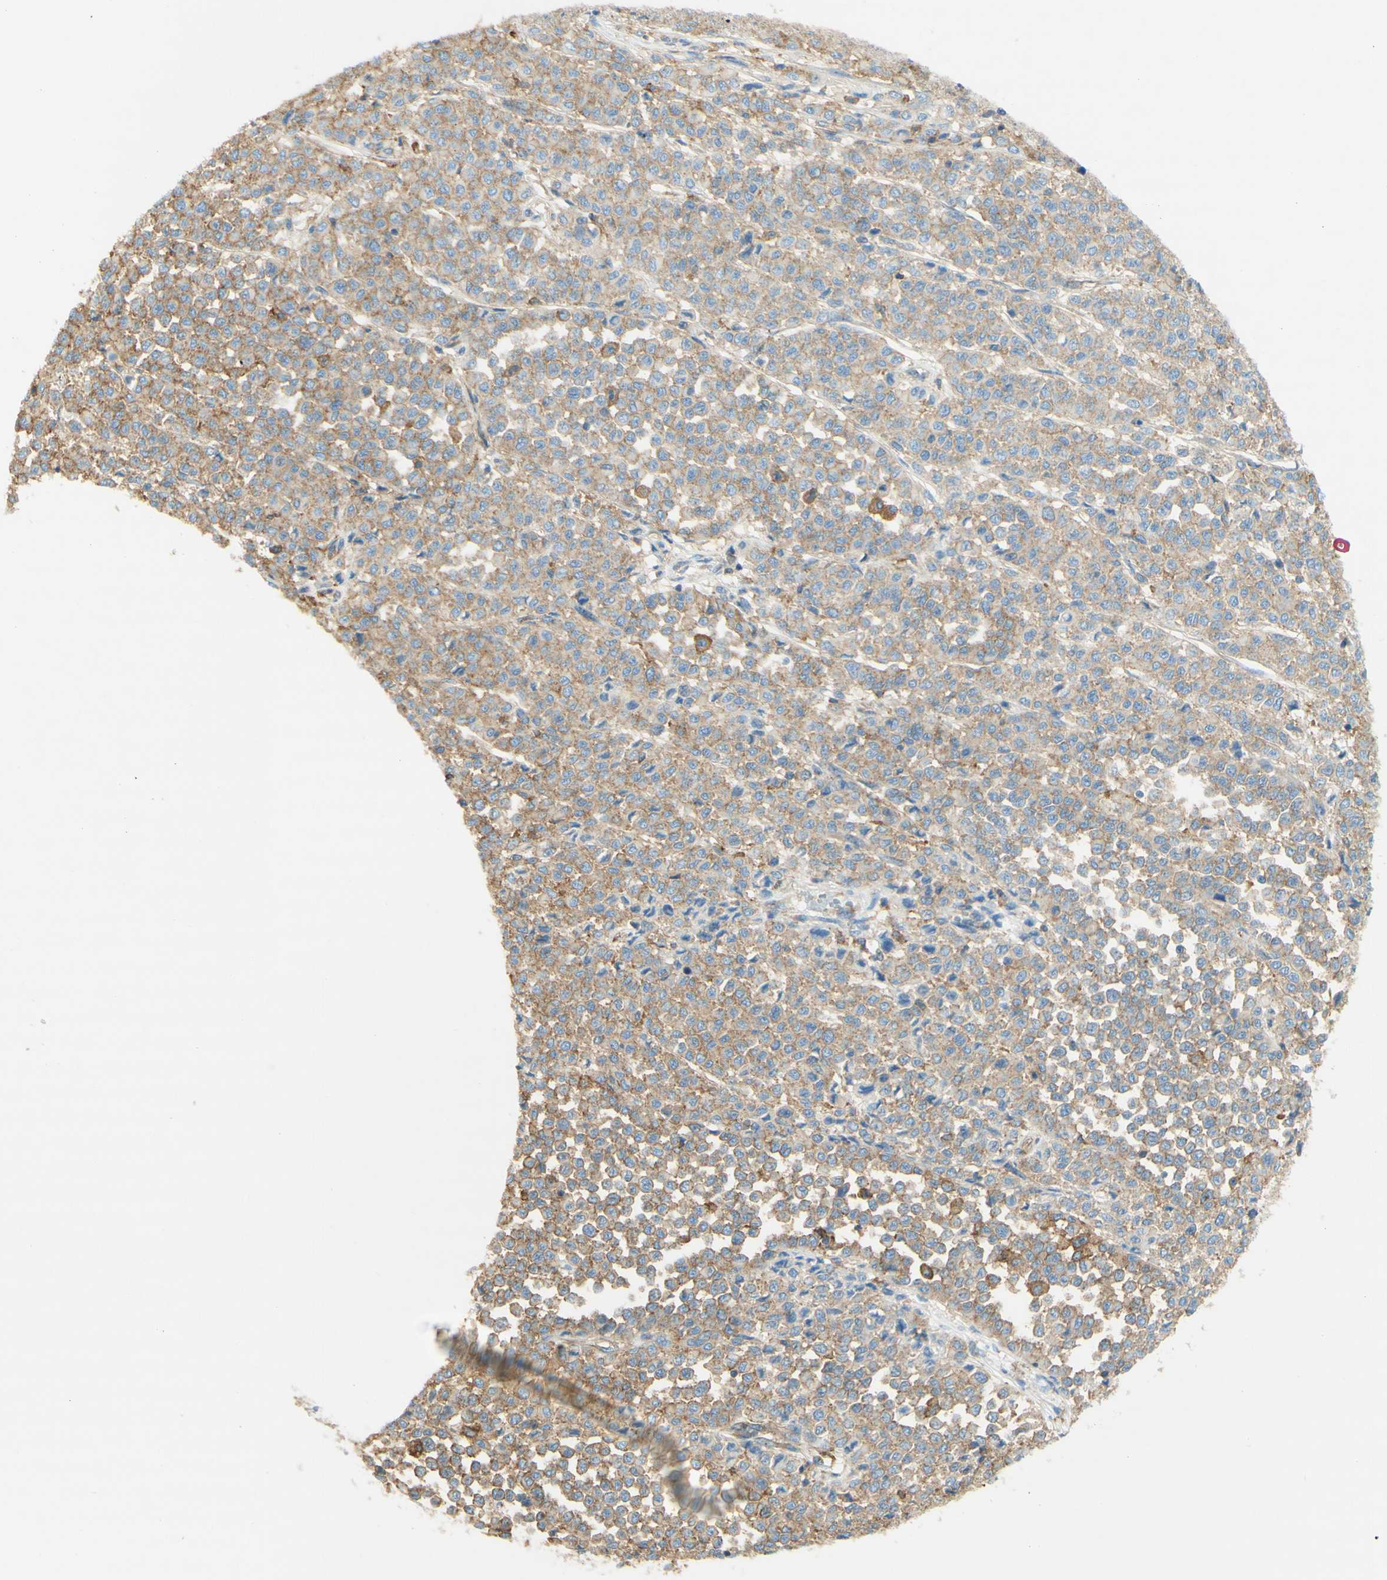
{"staining": {"intensity": "weak", "quantity": ">75%", "location": "cytoplasmic/membranous"}, "tissue": "melanoma", "cell_type": "Tumor cells", "image_type": "cancer", "snomed": [{"axis": "morphology", "description": "Malignant melanoma, Metastatic site"}, {"axis": "topography", "description": "Pancreas"}], "caption": "Melanoma was stained to show a protein in brown. There is low levels of weak cytoplasmic/membranous expression in about >75% of tumor cells.", "gene": "CLTC", "patient": {"sex": "female", "age": 30}}